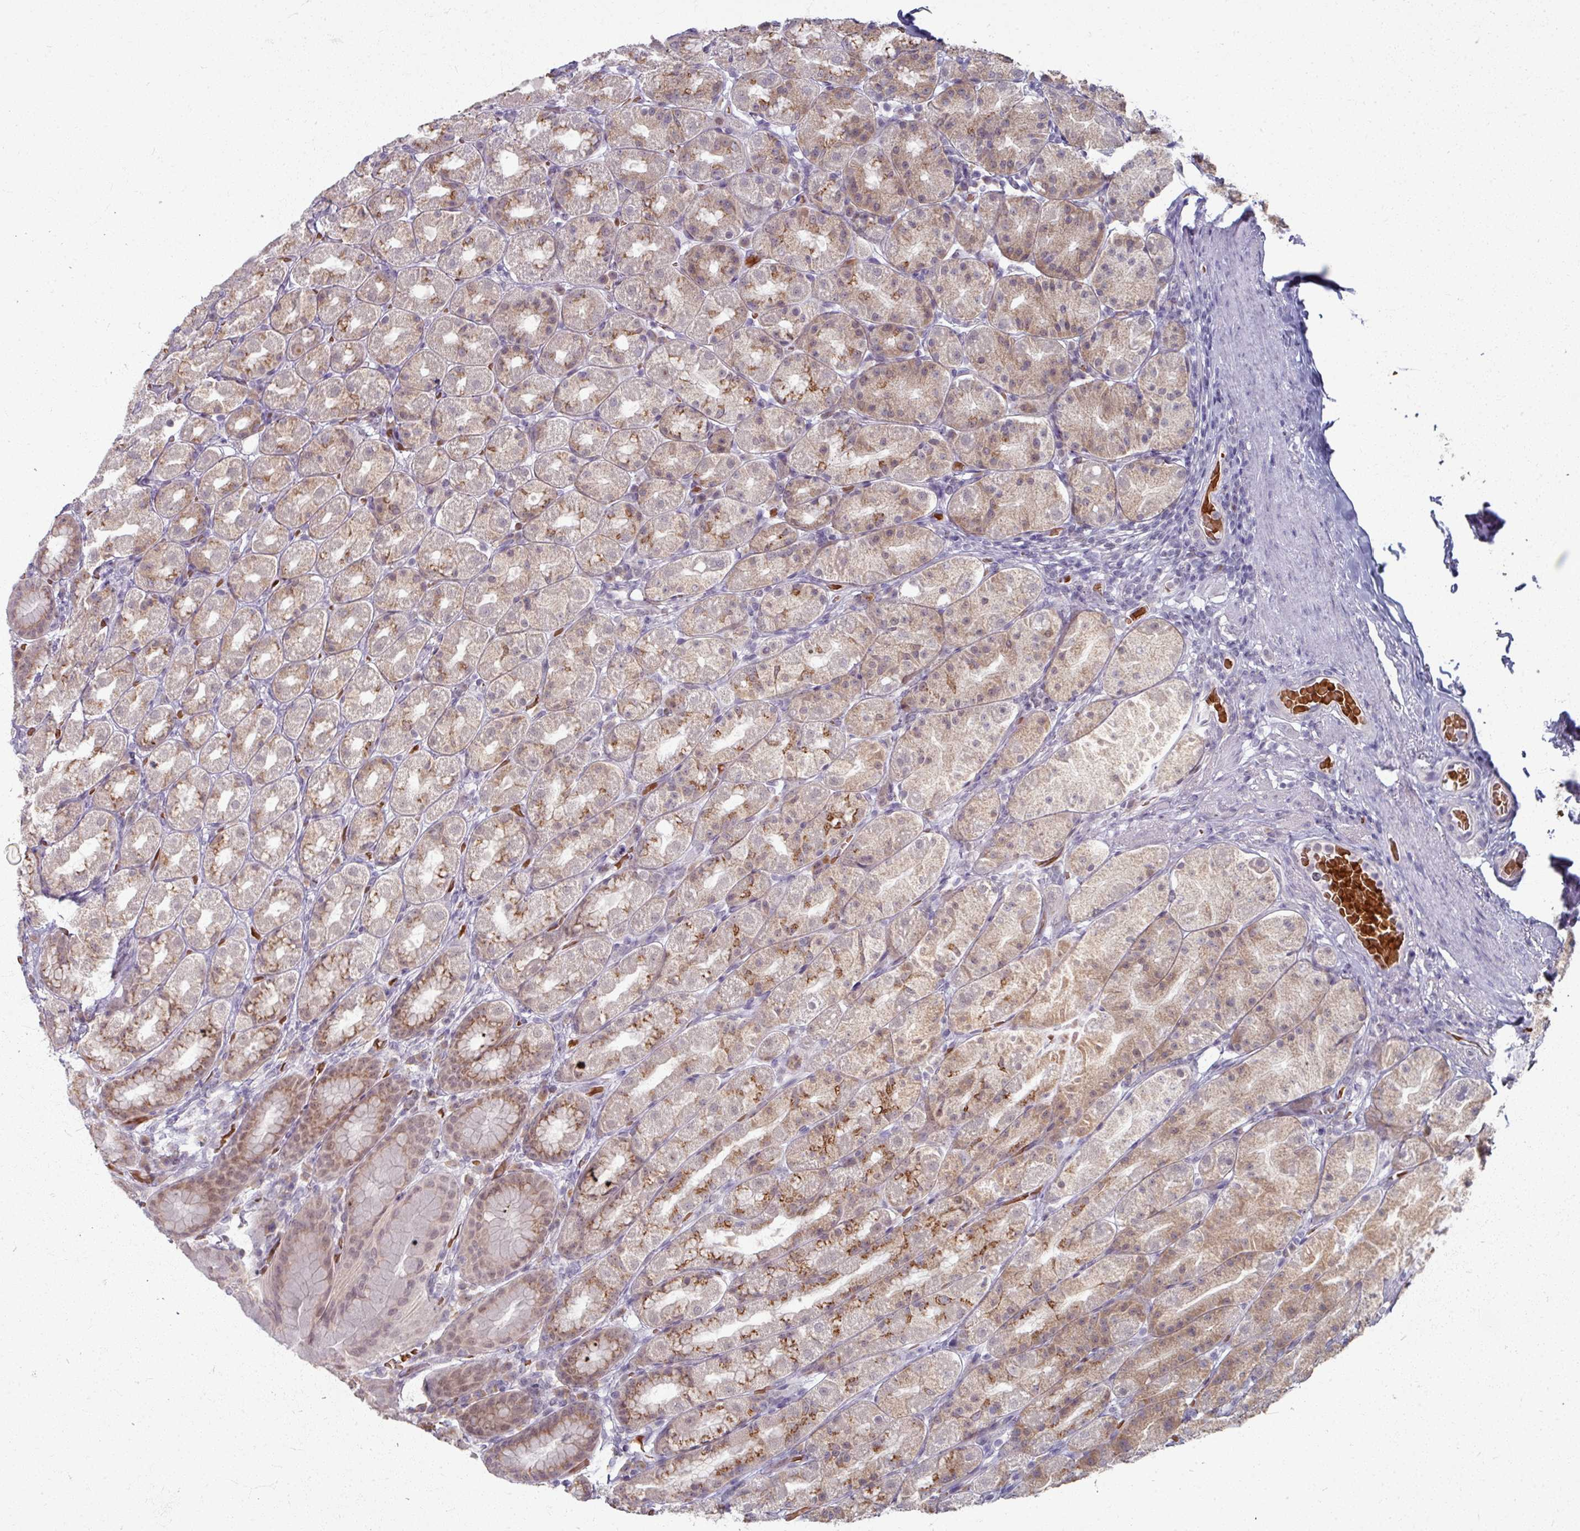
{"staining": {"intensity": "moderate", "quantity": "25%-75%", "location": "cytoplasmic/membranous"}, "tissue": "stomach", "cell_type": "Glandular cells", "image_type": "normal", "snomed": [{"axis": "morphology", "description": "Normal tissue, NOS"}, {"axis": "topography", "description": "Stomach, upper"}, {"axis": "topography", "description": "Stomach"}], "caption": "An image showing moderate cytoplasmic/membranous staining in approximately 25%-75% of glandular cells in unremarkable stomach, as visualized by brown immunohistochemical staining.", "gene": "KMT5C", "patient": {"sex": "male", "age": 68}}